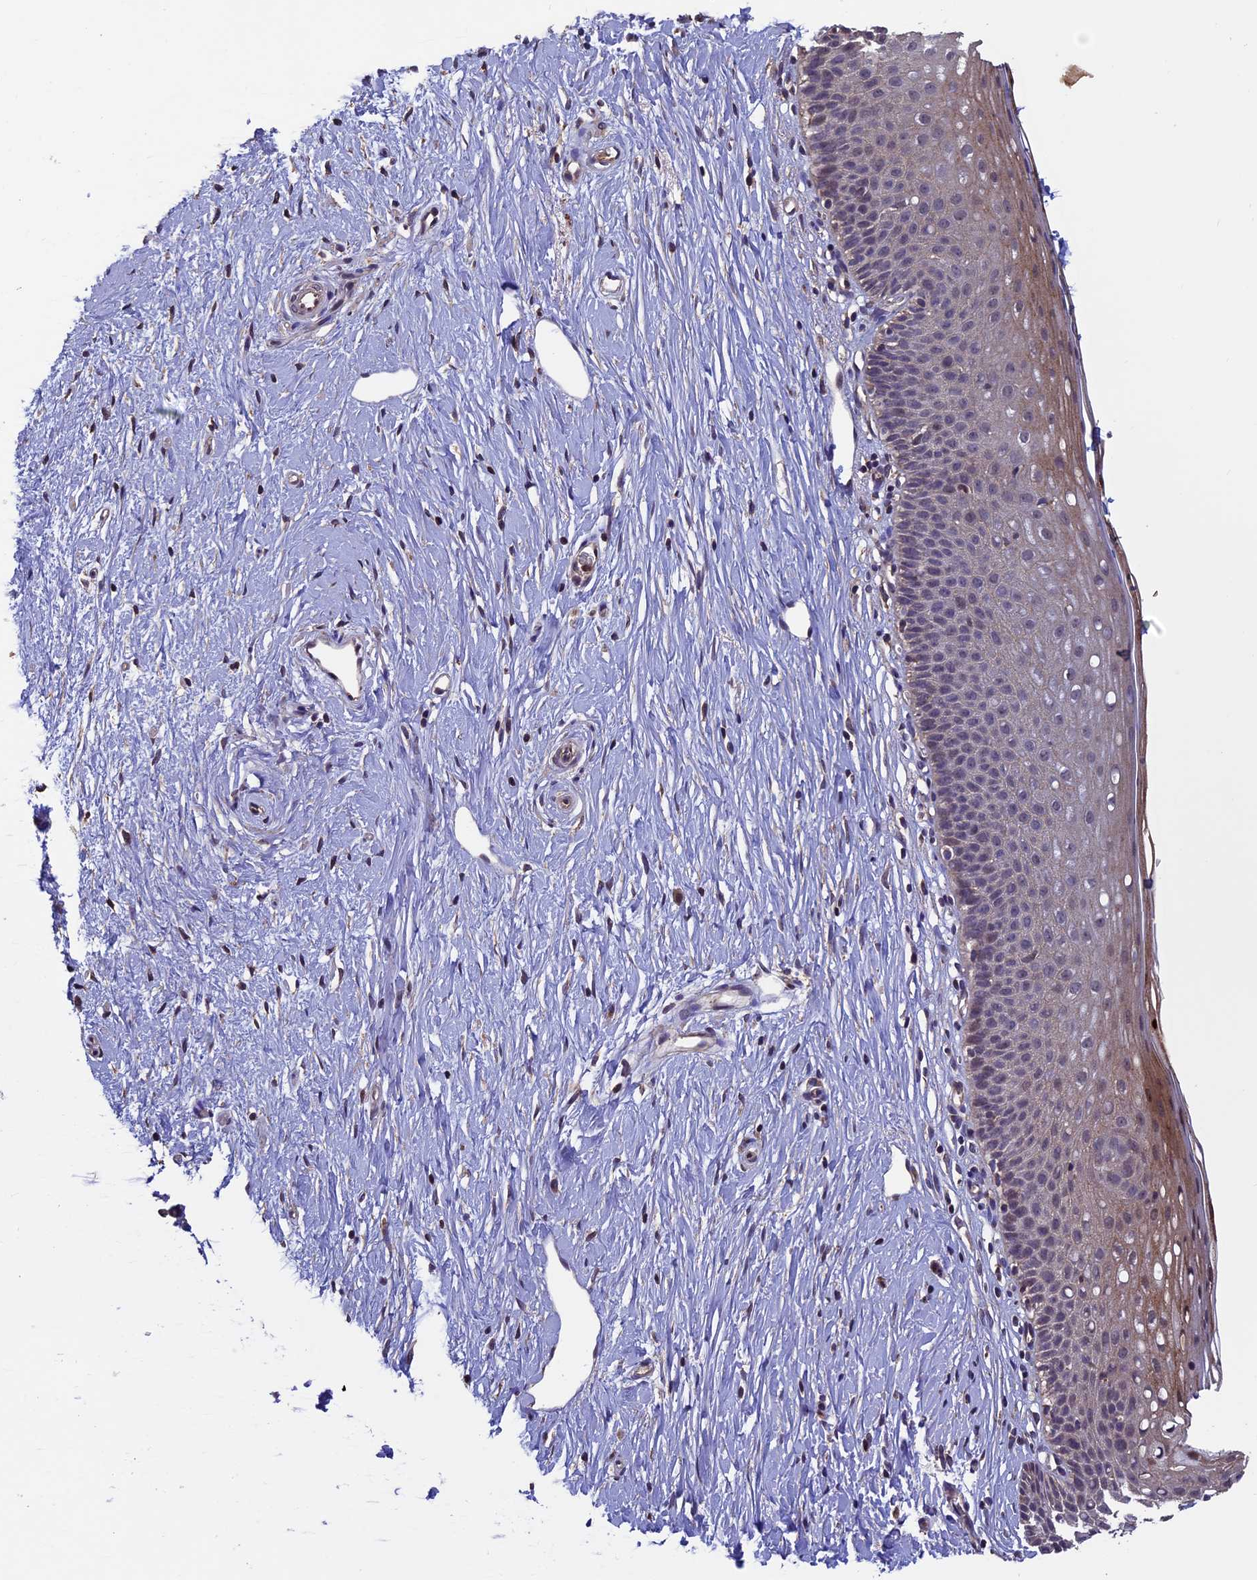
{"staining": {"intensity": "moderate", "quantity": ">75%", "location": "cytoplasmic/membranous"}, "tissue": "cervix", "cell_type": "Glandular cells", "image_type": "normal", "snomed": [{"axis": "morphology", "description": "Normal tissue, NOS"}, {"axis": "topography", "description": "Cervix"}], "caption": "Brown immunohistochemical staining in benign human cervix shows moderate cytoplasmic/membranous staining in about >75% of glandular cells. (Stains: DAB in brown, nuclei in blue, Microscopy: brightfield microscopy at high magnification).", "gene": "PKD2L2", "patient": {"sex": "female", "age": 36}}